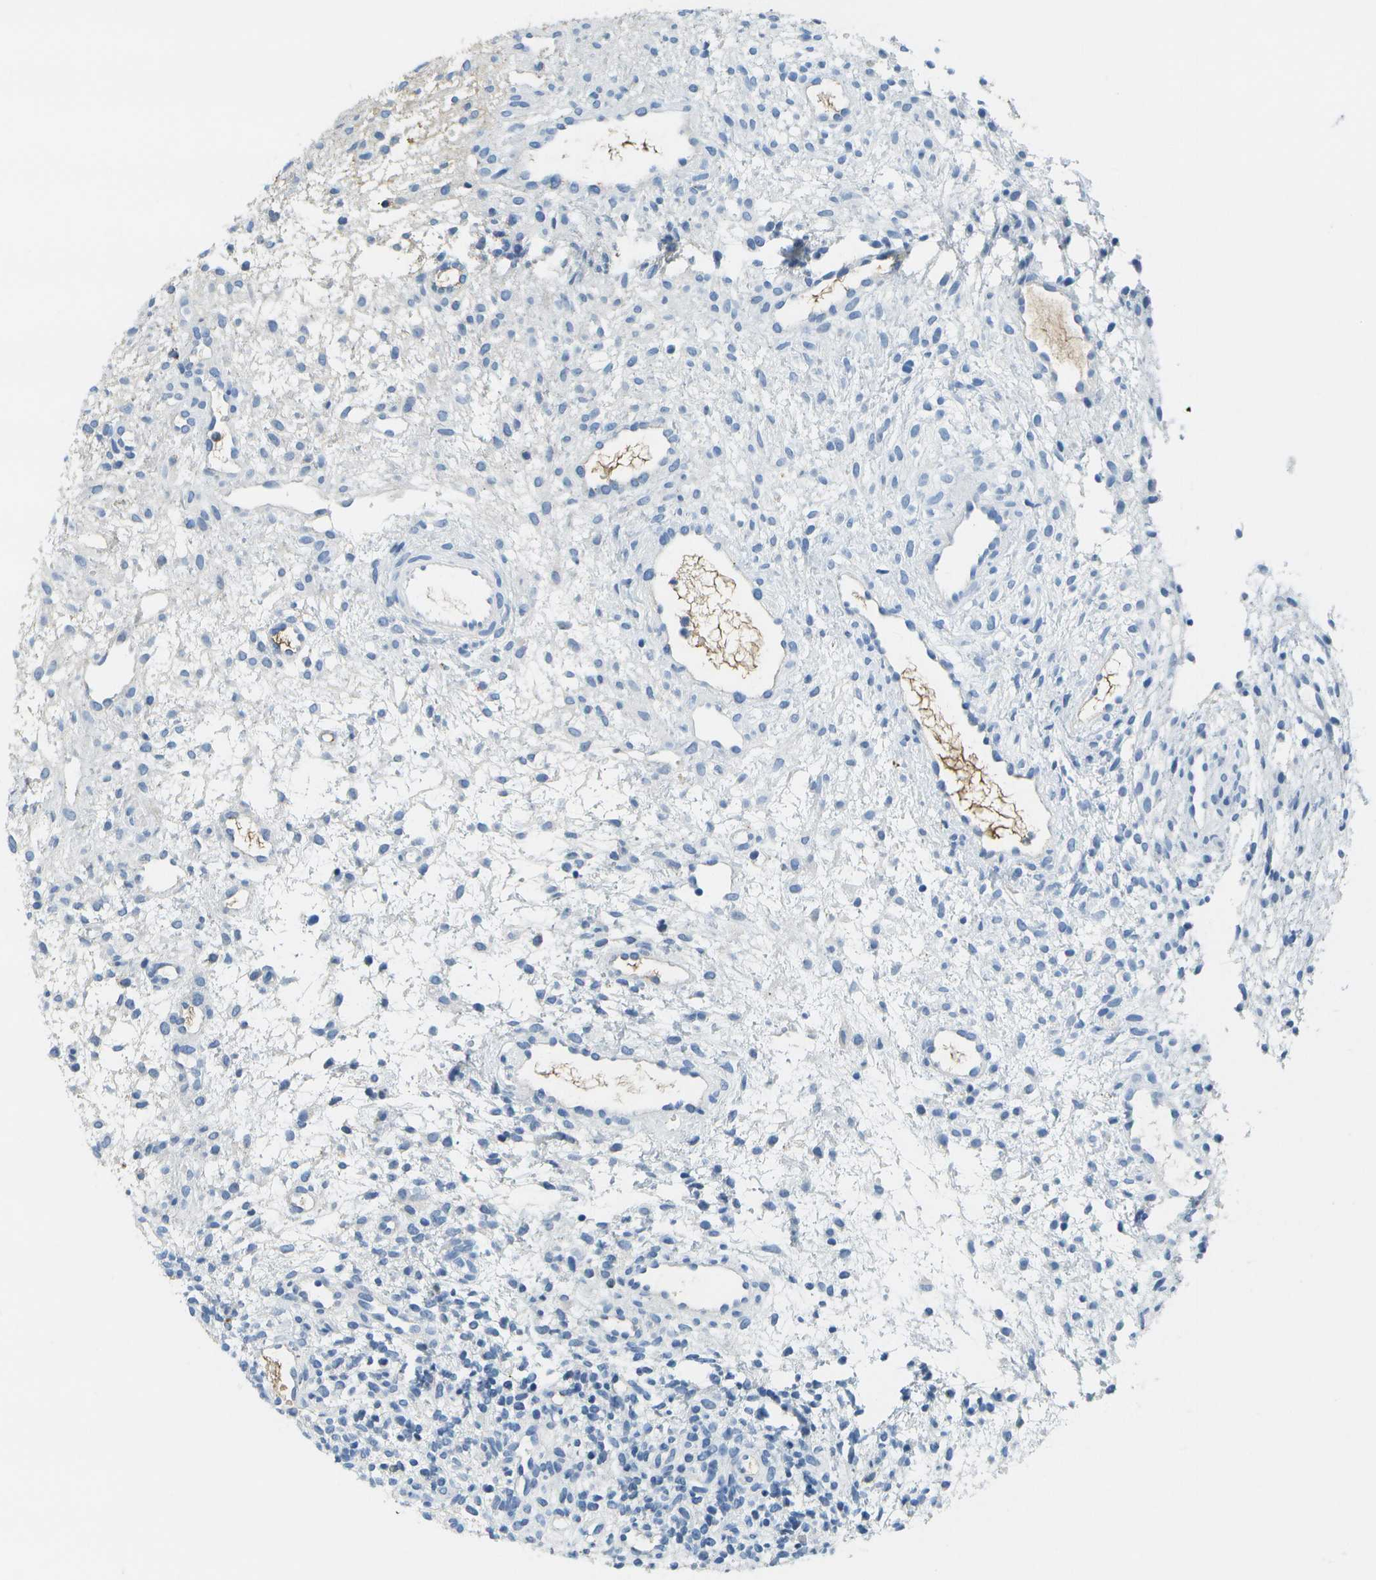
{"staining": {"intensity": "negative", "quantity": "none", "location": "none"}, "tissue": "ovary", "cell_type": "Ovarian stroma cells", "image_type": "normal", "snomed": [{"axis": "morphology", "description": "Normal tissue, NOS"}, {"axis": "morphology", "description": "Cyst, NOS"}, {"axis": "topography", "description": "Ovary"}], "caption": "An image of ovary stained for a protein displays no brown staining in ovarian stroma cells. Nuclei are stained in blue.", "gene": "SERPINA1", "patient": {"sex": "female", "age": 18}}